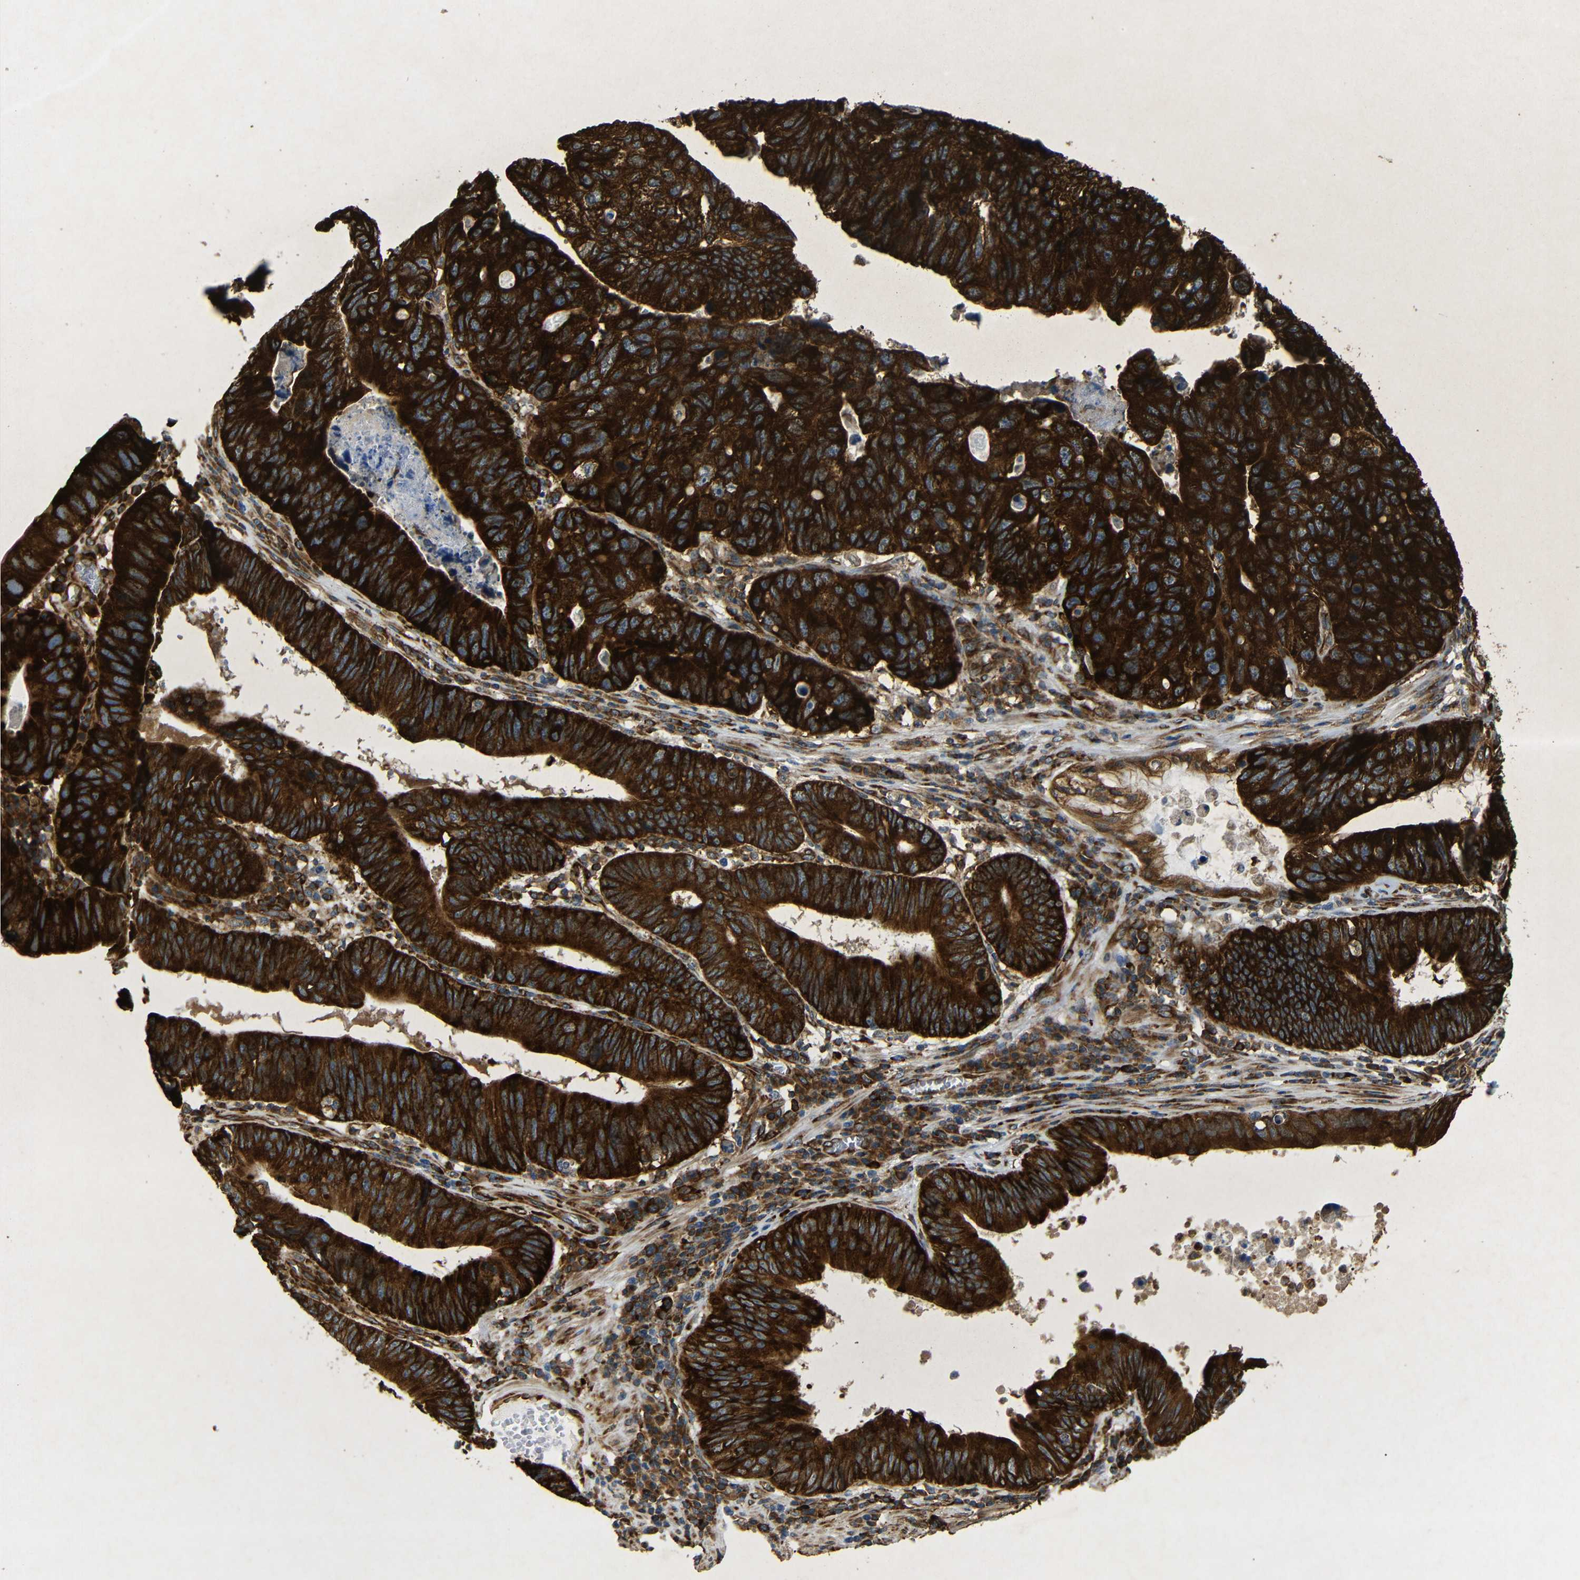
{"staining": {"intensity": "strong", "quantity": ">75%", "location": "cytoplasmic/membranous"}, "tissue": "stomach cancer", "cell_type": "Tumor cells", "image_type": "cancer", "snomed": [{"axis": "morphology", "description": "Adenocarcinoma, NOS"}, {"axis": "topography", "description": "Stomach"}], "caption": "Immunohistochemical staining of stomach cancer (adenocarcinoma) shows strong cytoplasmic/membranous protein positivity in about >75% of tumor cells.", "gene": "BTF3", "patient": {"sex": "male", "age": 59}}